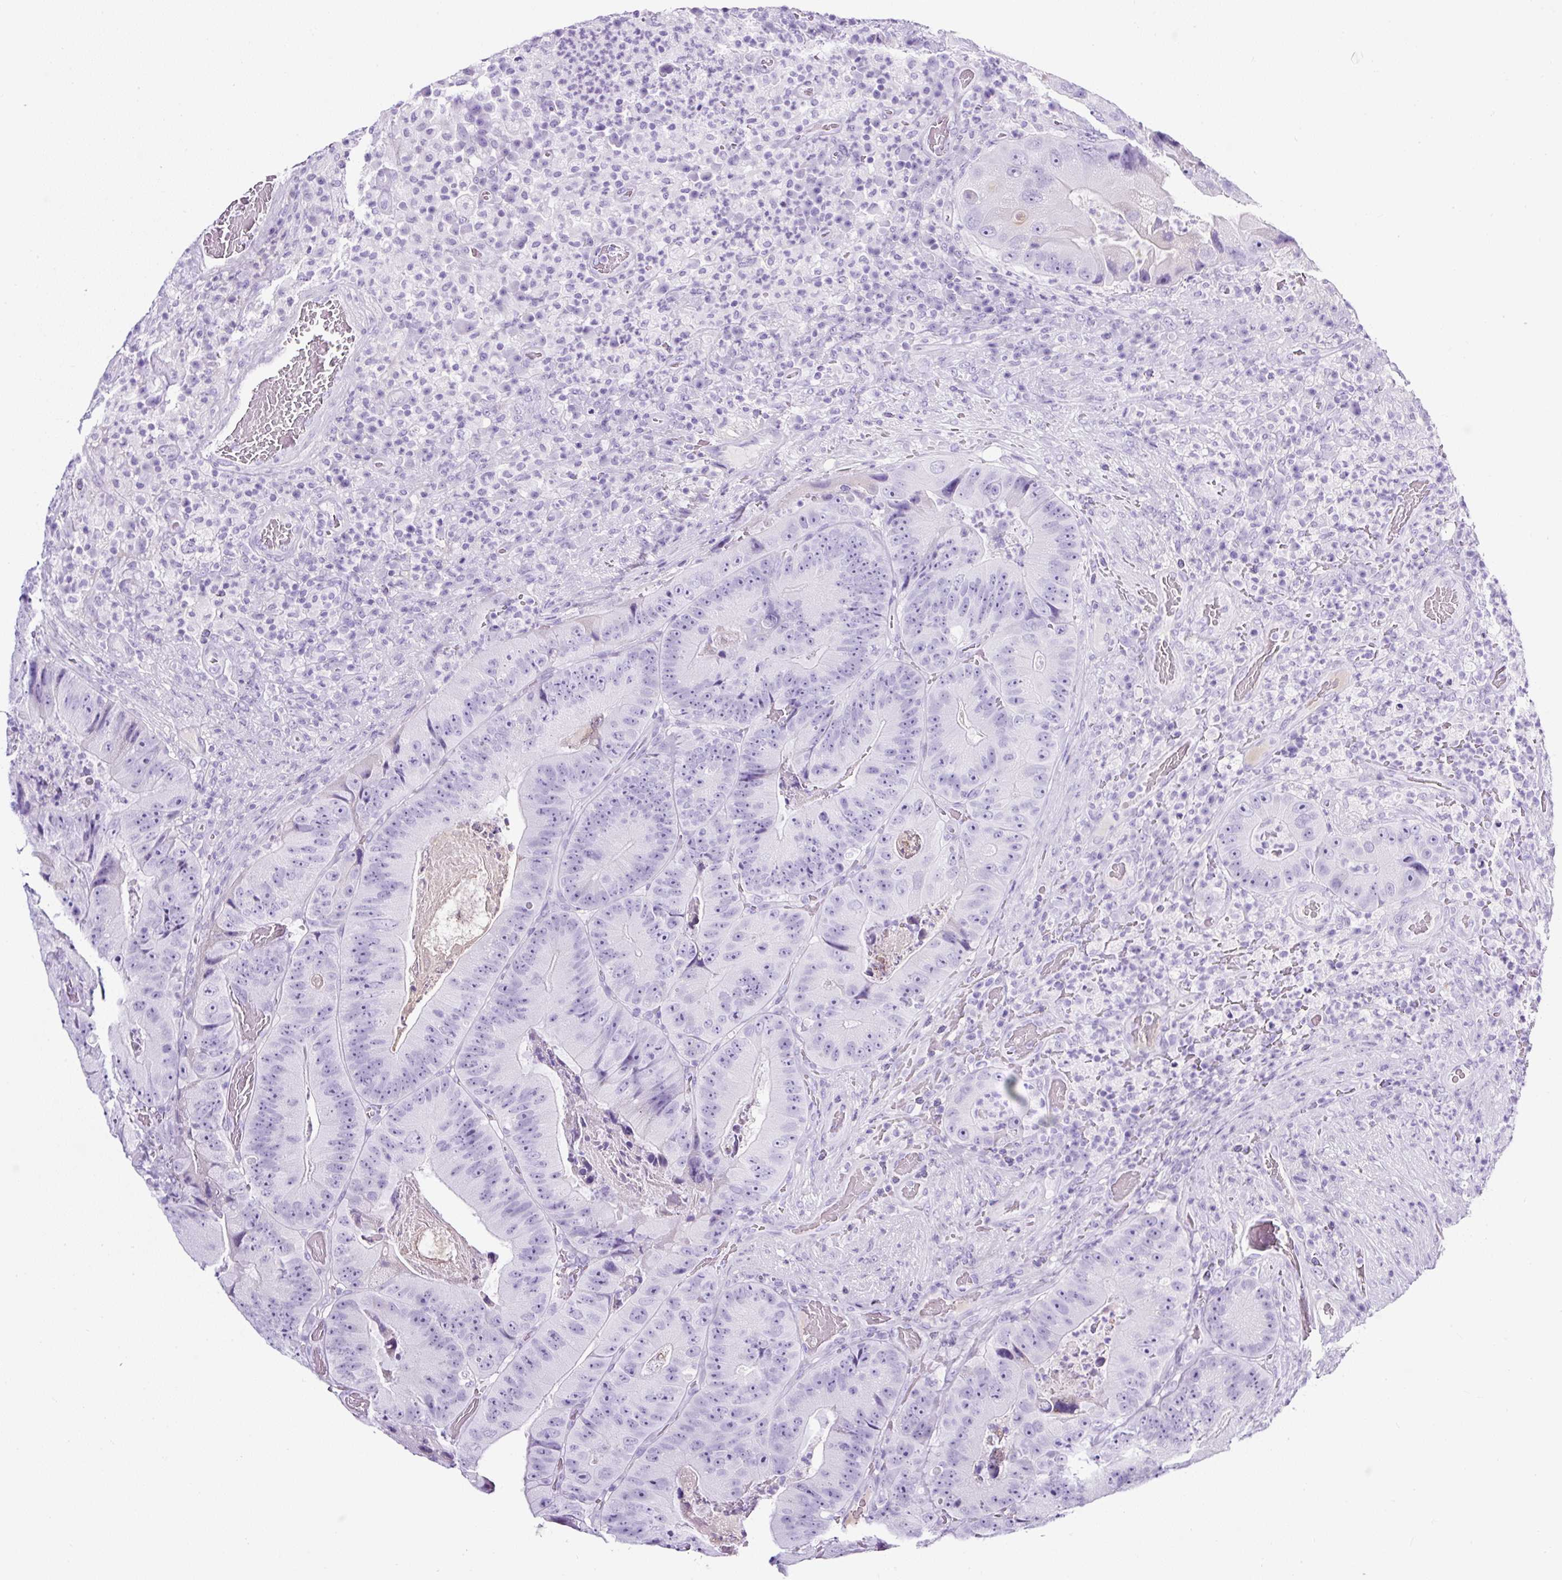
{"staining": {"intensity": "negative", "quantity": "none", "location": "none"}, "tissue": "colorectal cancer", "cell_type": "Tumor cells", "image_type": "cancer", "snomed": [{"axis": "morphology", "description": "Adenocarcinoma, NOS"}, {"axis": "topography", "description": "Colon"}], "caption": "High magnification brightfield microscopy of colorectal adenocarcinoma stained with DAB (3,3'-diaminobenzidine) (brown) and counterstained with hematoxylin (blue): tumor cells show no significant expression.", "gene": "TMEM200B", "patient": {"sex": "female", "age": 86}}